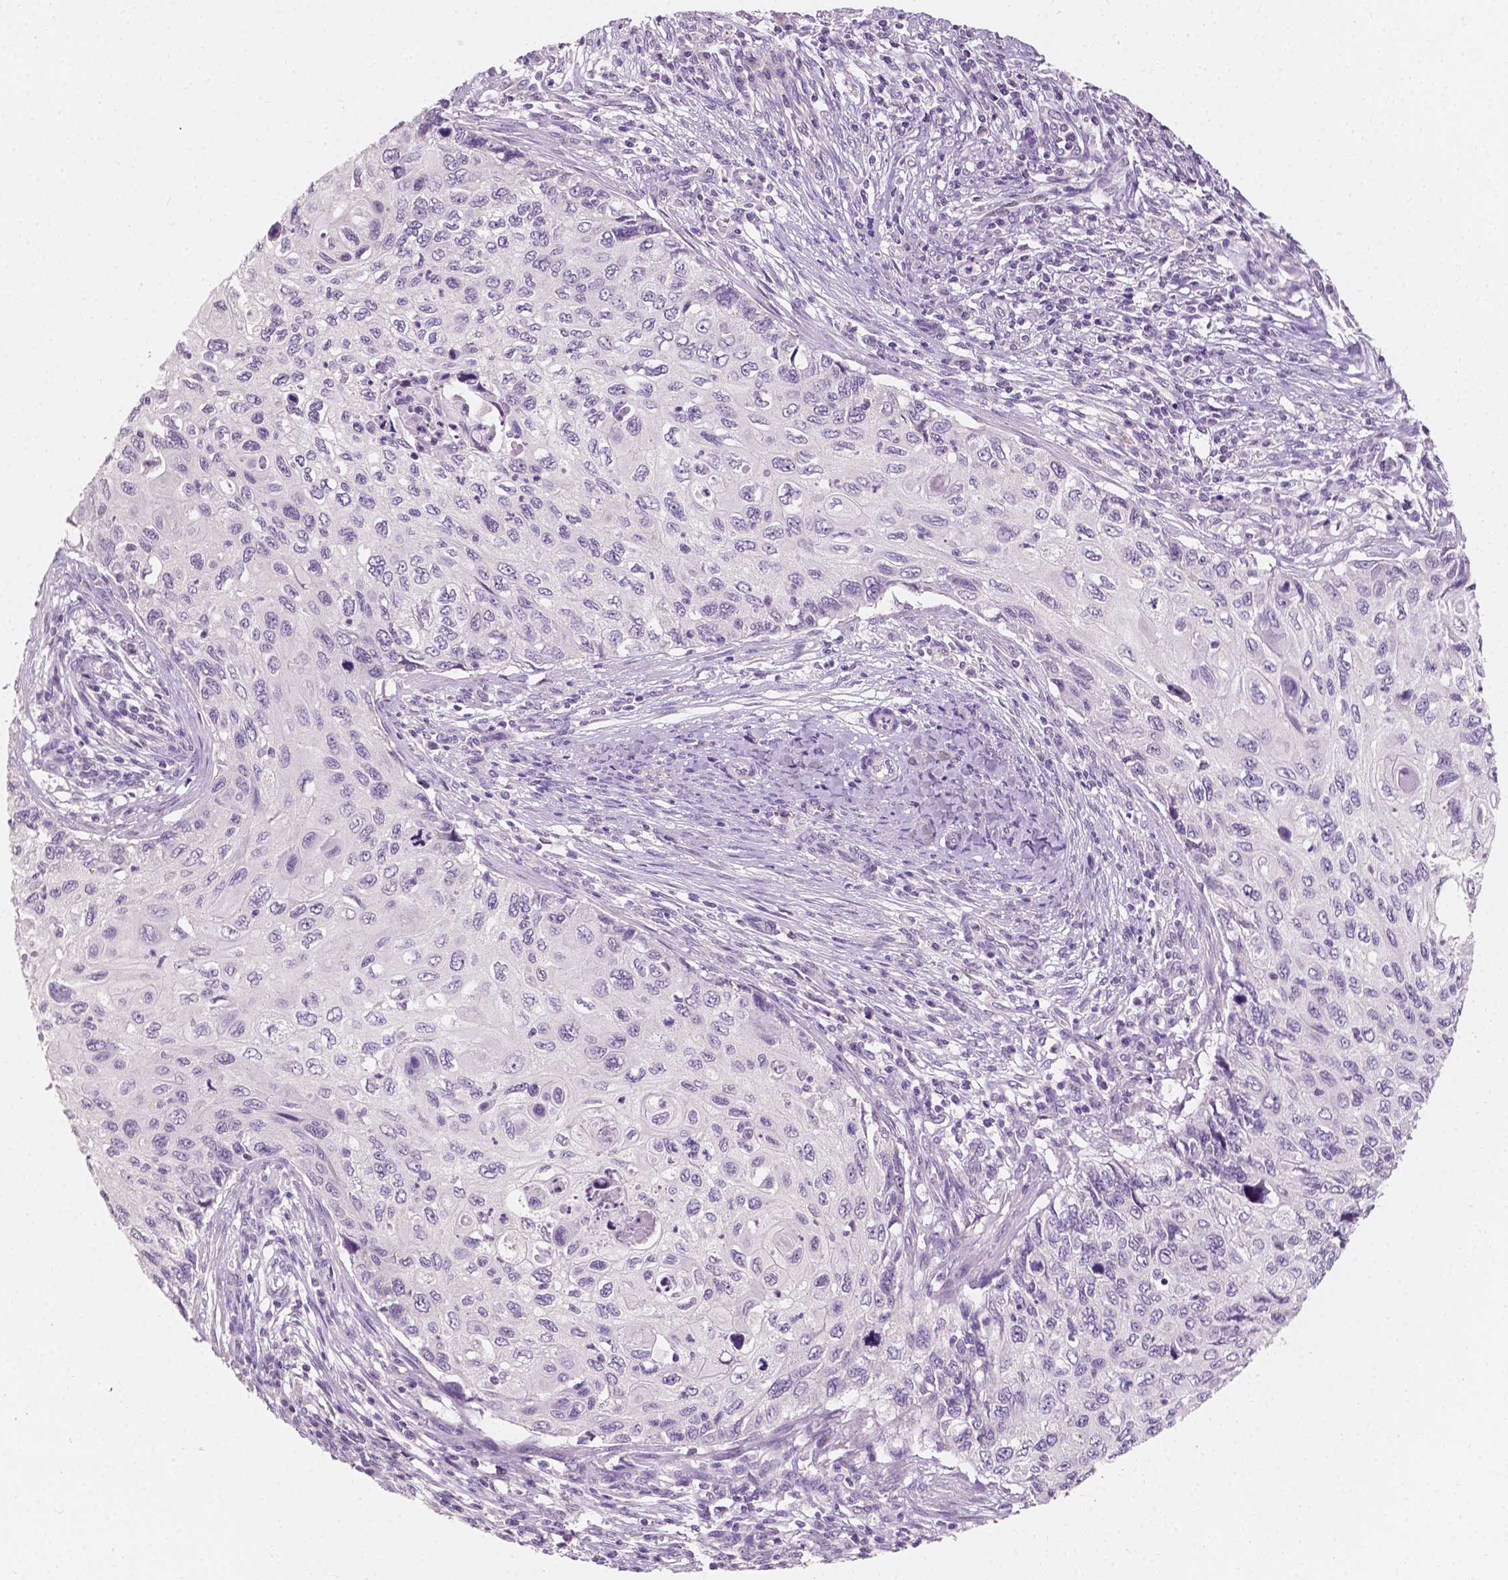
{"staining": {"intensity": "negative", "quantity": "none", "location": "none"}, "tissue": "cervical cancer", "cell_type": "Tumor cells", "image_type": "cancer", "snomed": [{"axis": "morphology", "description": "Squamous cell carcinoma, NOS"}, {"axis": "topography", "description": "Cervix"}], "caption": "High magnification brightfield microscopy of squamous cell carcinoma (cervical) stained with DAB (brown) and counterstained with hematoxylin (blue): tumor cells show no significant staining.", "gene": "TAL1", "patient": {"sex": "female", "age": 70}}